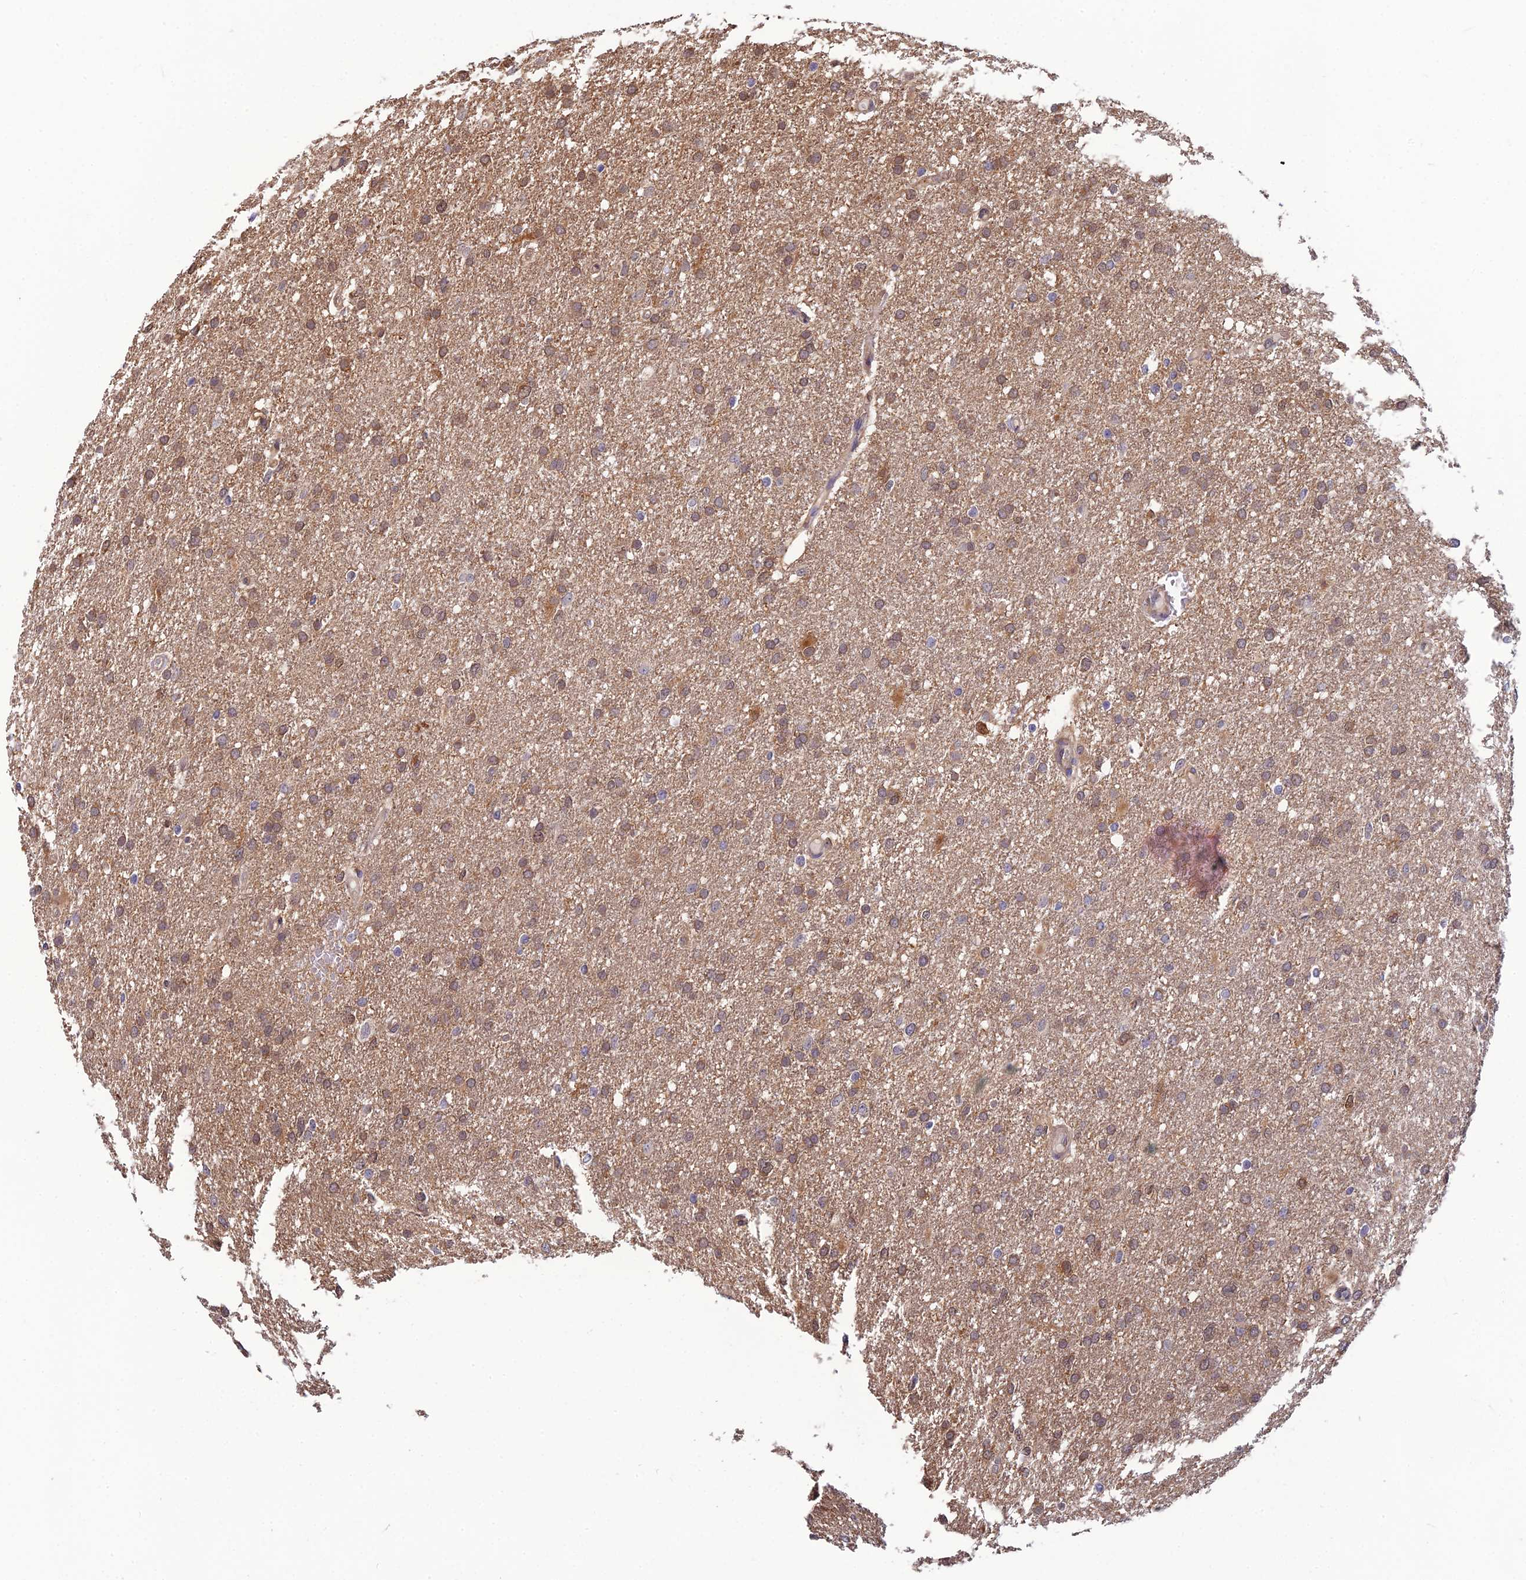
{"staining": {"intensity": "moderate", "quantity": ">75%", "location": "cytoplasmic/membranous,nuclear"}, "tissue": "glioma", "cell_type": "Tumor cells", "image_type": "cancer", "snomed": [{"axis": "morphology", "description": "Glioma, malignant, High grade"}, {"axis": "topography", "description": "Cerebral cortex"}], "caption": "Protein staining by IHC demonstrates moderate cytoplasmic/membranous and nuclear staining in about >75% of tumor cells in glioma.", "gene": "HINT1", "patient": {"sex": "female", "age": 36}}